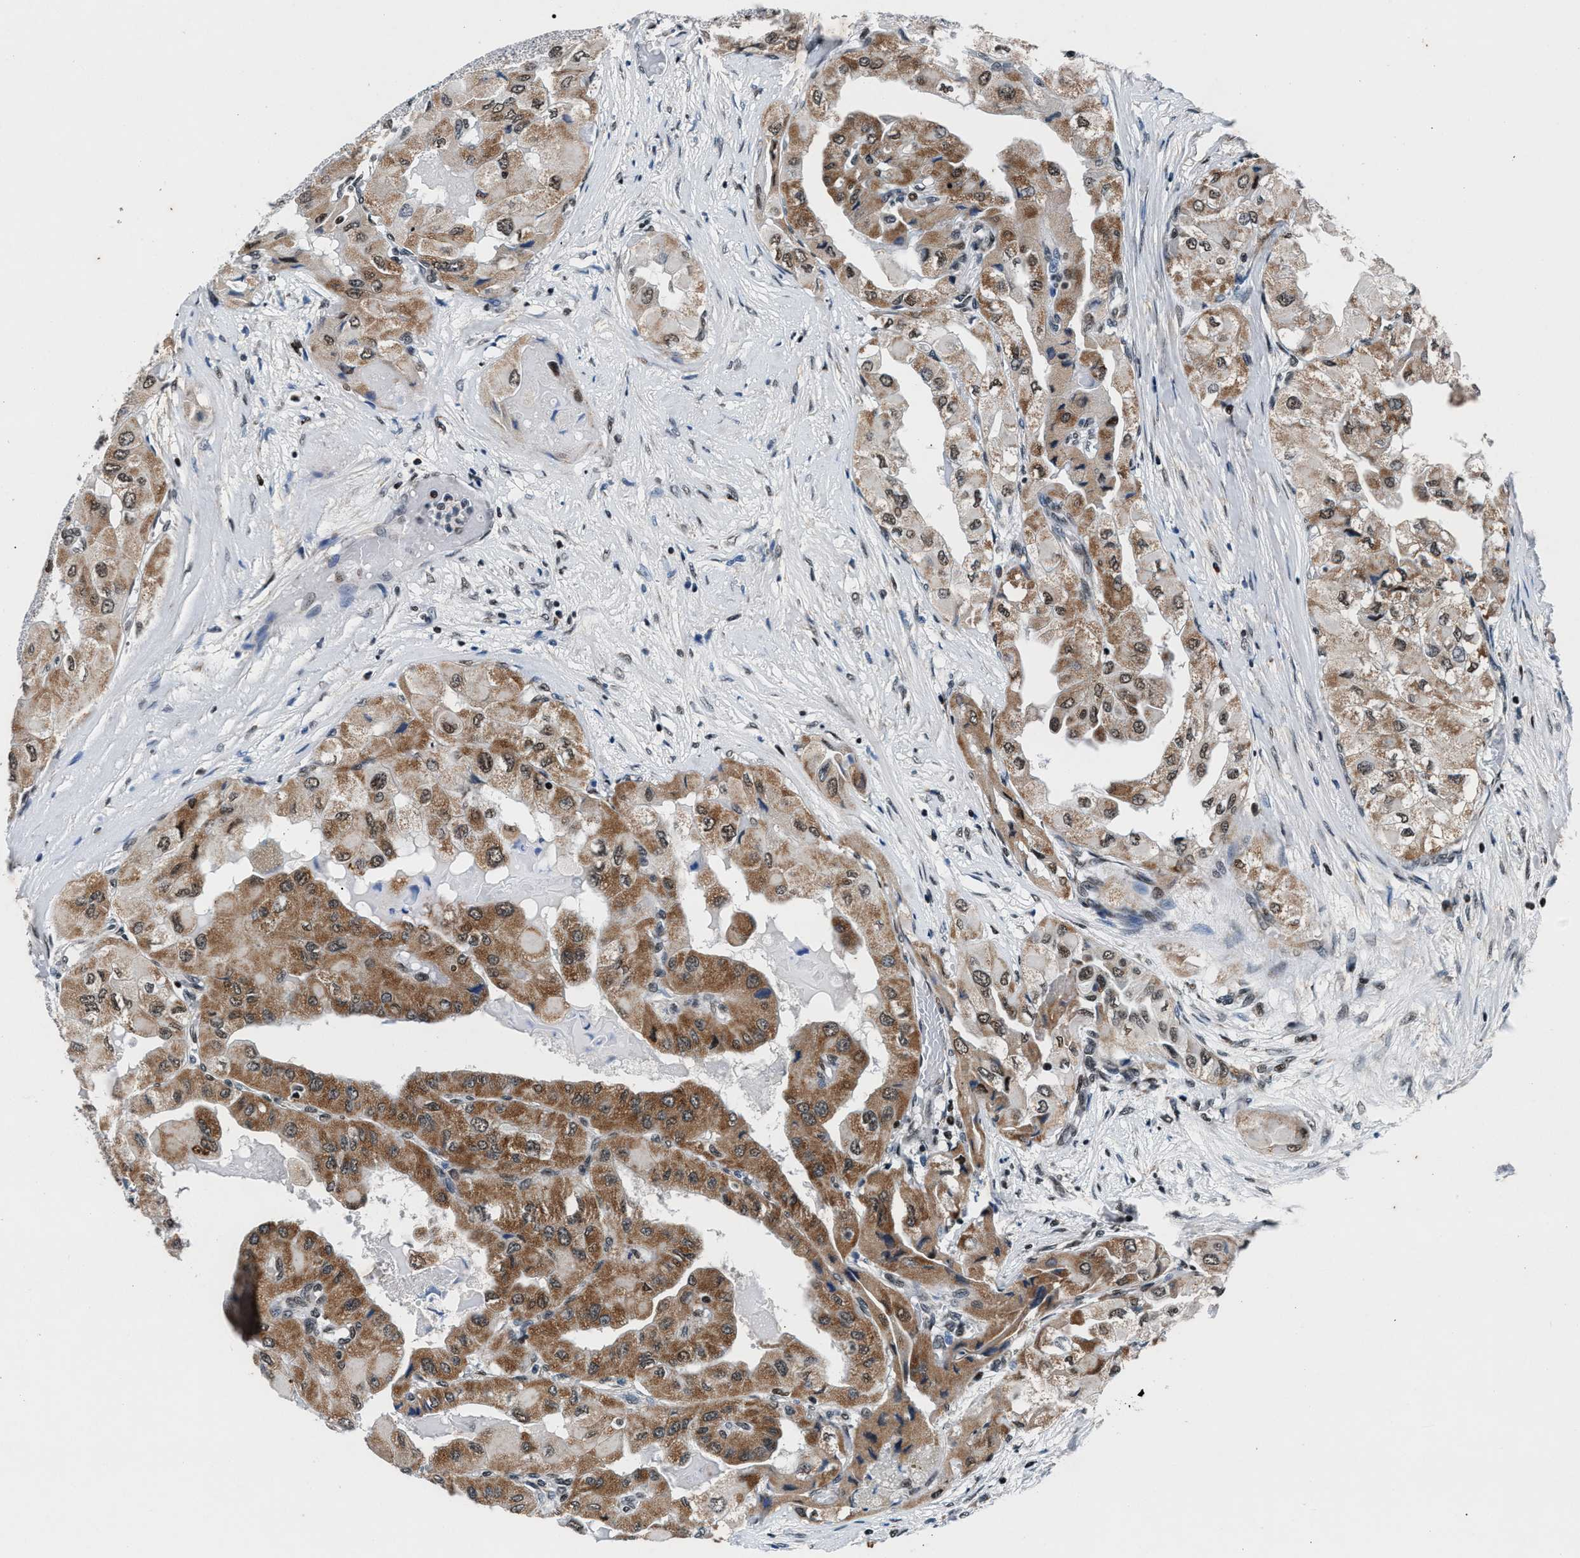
{"staining": {"intensity": "moderate", "quantity": ">75%", "location": "cytoplasmic/membranous,nuclear"}, "tissue": "thyroid cancer", "cell_type": "Tumor cells", "image_type": "cancer", "snomed": [{"axis": "morphology", "description": "Papillary adenocarcinoma, NOS"}, {"axis": "topography", "description": "Thyroid gland"}], "caption": "DAB (3,3'-diaminobenzidine) immunohistochemical staining of human thyroid cancer exhibits moderate cytoplasmic/membranous and nuclear protein positivity in approximately >75% of tumor cells. Using DAB (brown) and hematoxylin (blue) stains, captured at high magnification using brightfield microscopy.", "gene": "PRRC2B", "patient": {"sex": "female", "age": 59}}